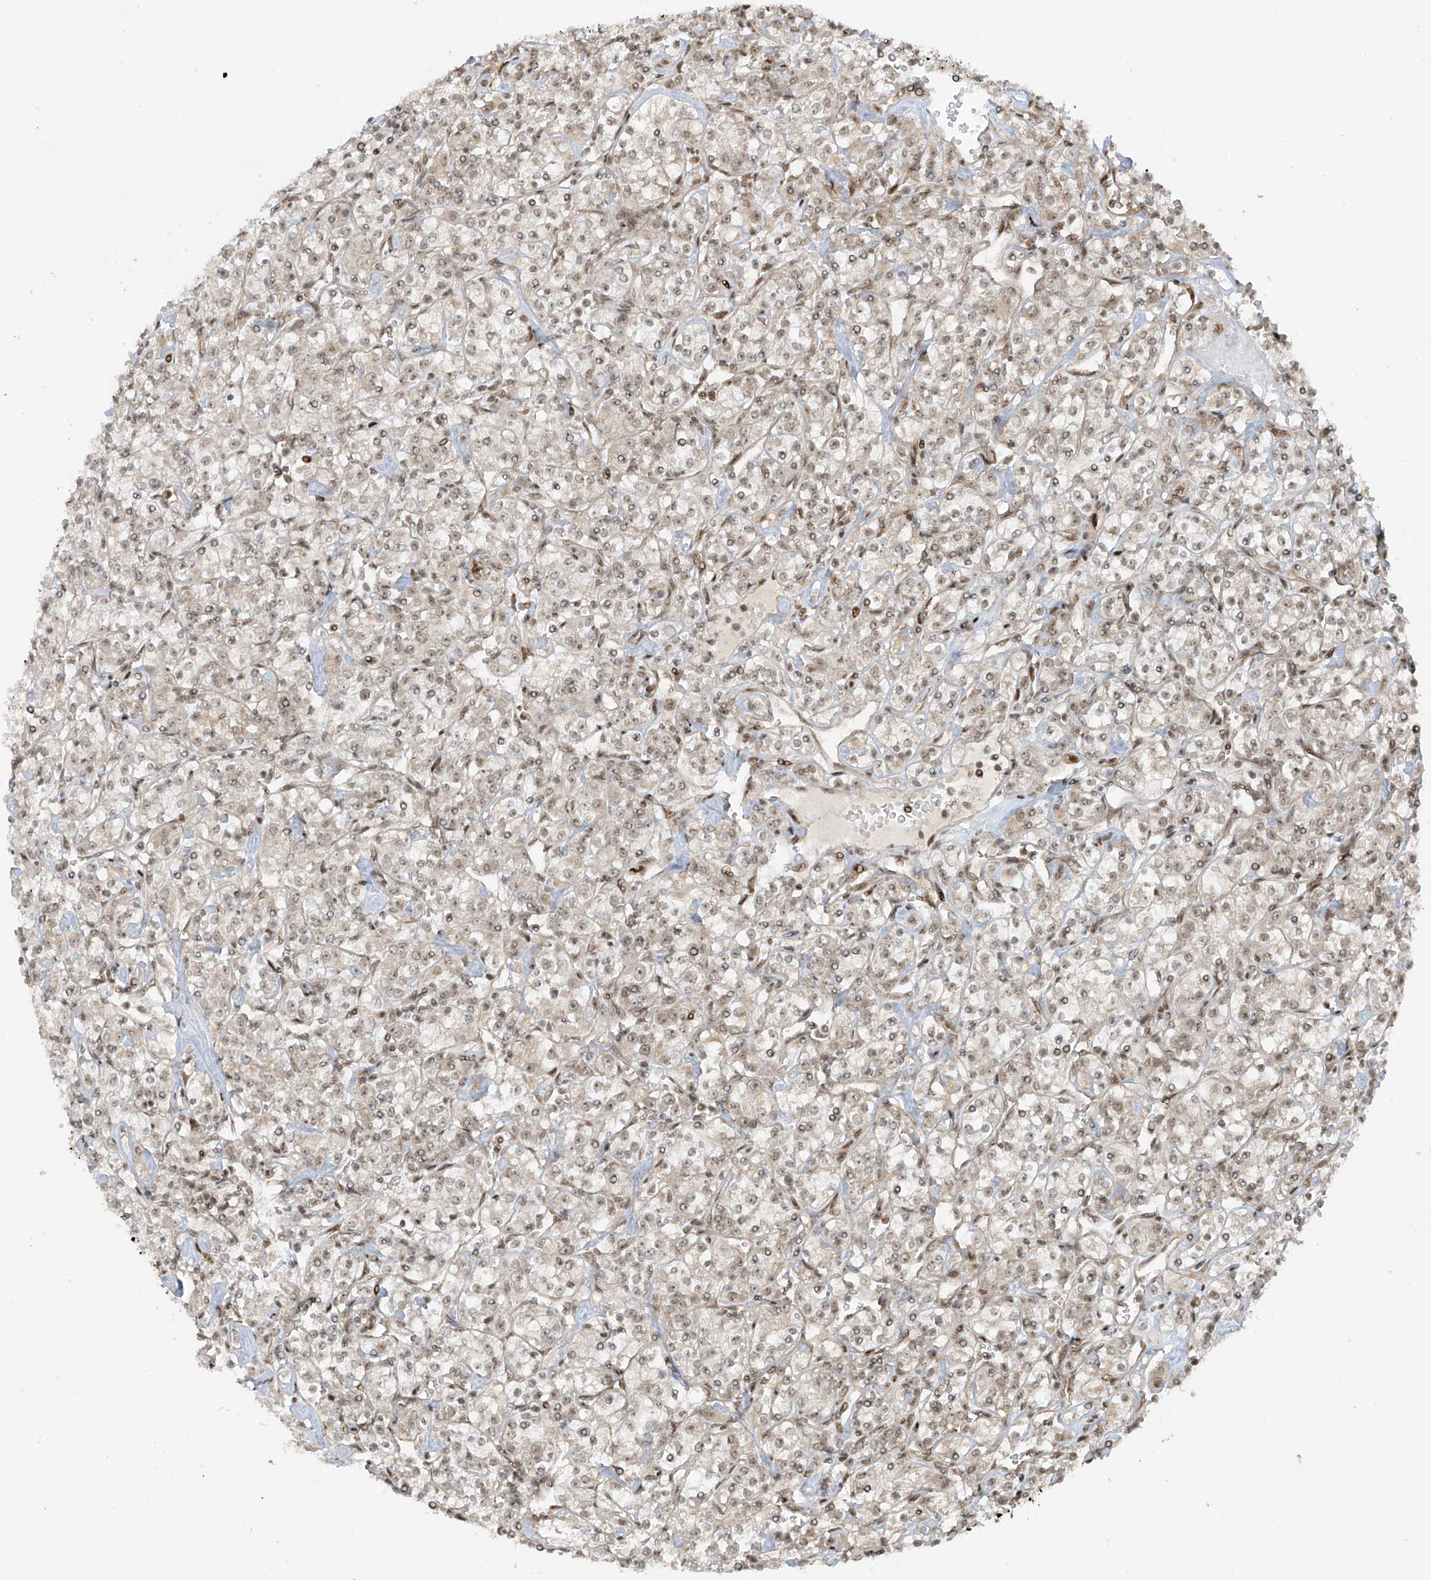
{"staining": {"intensity": "weak", "quantity": "25%-75%", "location": "nuclear"}, "tissue": "renal cancer", "cell_type": "Tumor cells", "image_type": "cancer", "snomed": [{"axis": "morphology", "description": "Adenocarcinoma, NOS"}, {"axis": "topography", "description": "Kidney"}], "caption": "Immunohistochemical staining of human renal cancer (adenocarcinoma) demonstrates weak nuclear protein staining in about 25%-75% of tumor cells.", "gene": "ARHGEF3", "patient": {"sex": "male", "age": 77}}